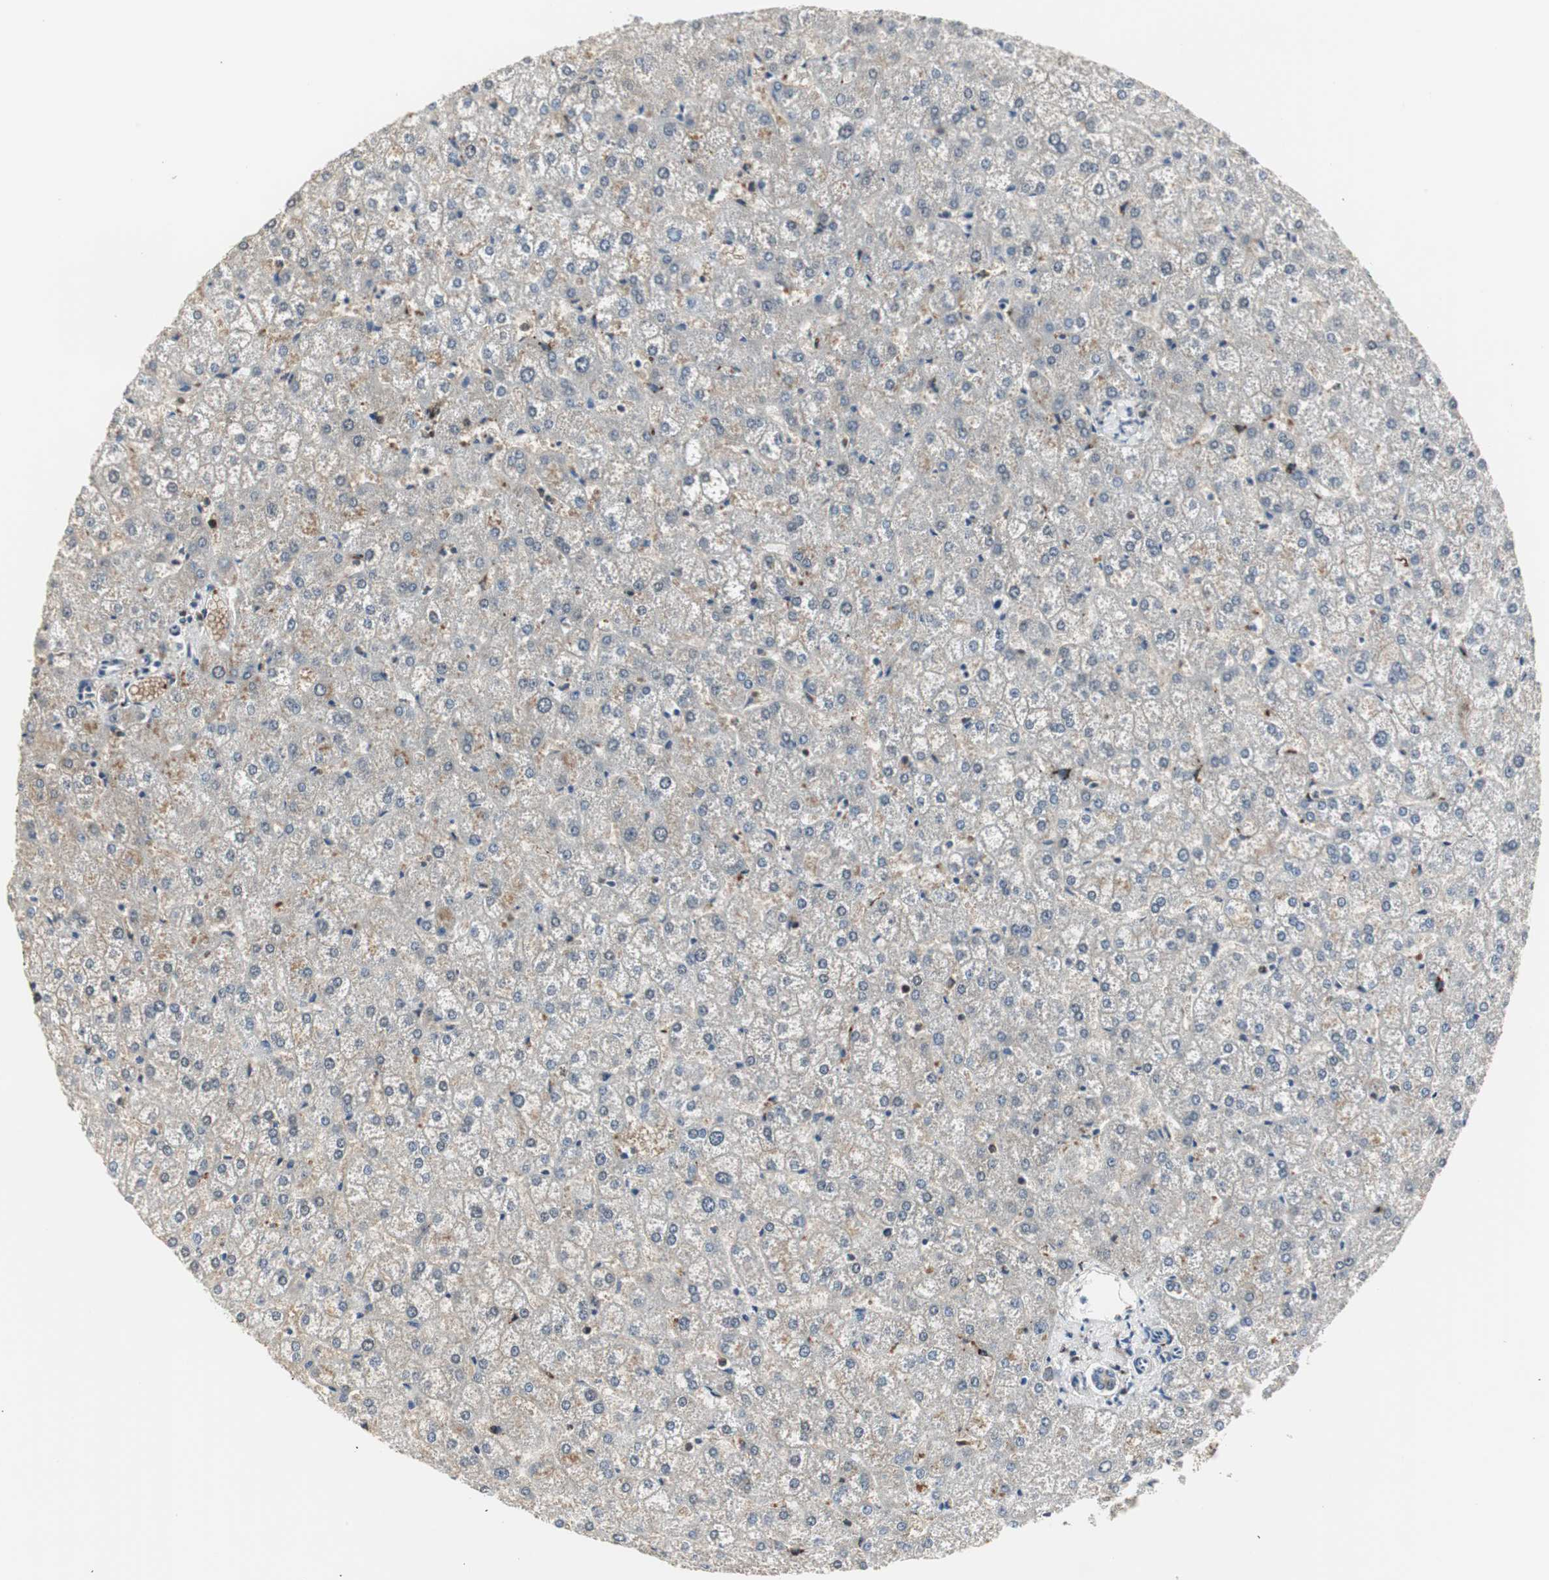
{"staining": {"intensity": "moderate", "quantity": ">75%", "location": "cytoplasmic/membranous"}, "tissue": "liver", "cell_type": "Cholangiocytes", "image_type": "normal", "snomed": [{"axis": "morphology", "description": "Normal tissue, NOS"}, {"axis": "topography", "description": "Liver"}], "caption": "A high-resolution histopathology image shows immunohistochemistry staining of benign liver, which shows moderate cytoplasmic/membranous positivity in approximately >75% of cholangiocytes.", "gene": "PLIN3", "patient": {"sex": "female", "age": 32}}